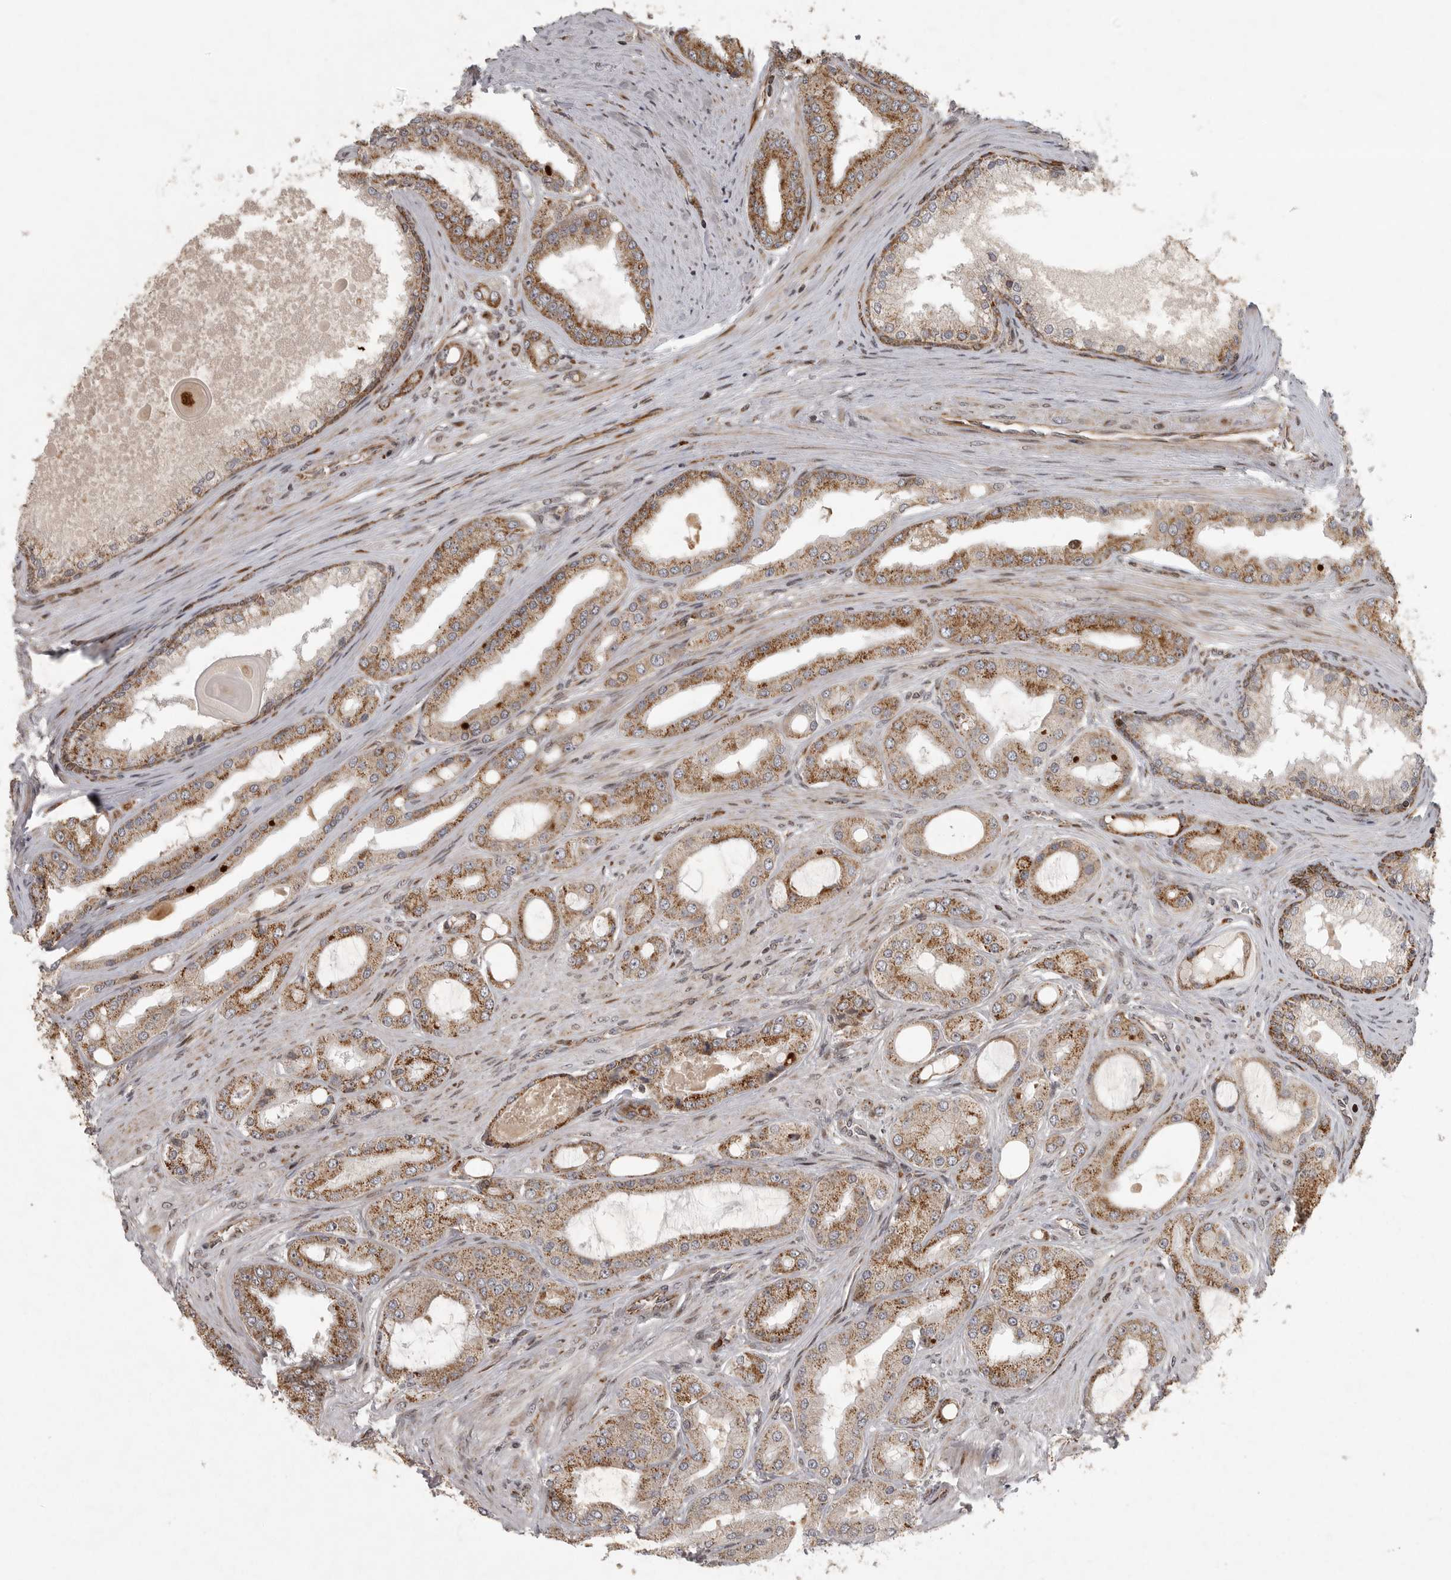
{"staining": {"intensity": "strong", "quantity": ">75%", "location": "cytoplasmic/membranous"}, "tissue": "prostate cancer", "cell_type": "Tumor cells", "image_type": "cancer", "snomed": [{"axis": "morphology", "description": "Adenocarcinoma, High grade"}, {"axis": "topography", "description": "Prostate"}], "caption": "A histopathology image of human prostate adenocarcinoma (high-grade) stained for a protein shows strong cytoplasmic/membranous brown staining in tumor cells. The staining was performed using DAB (3,3'-diaminobenzidine), with brown indicating positive protein expression. Nuclei are stained blue with hematoxylin.", "gene": "NARS2", "patient": {"sex": "male", "age": 60}}